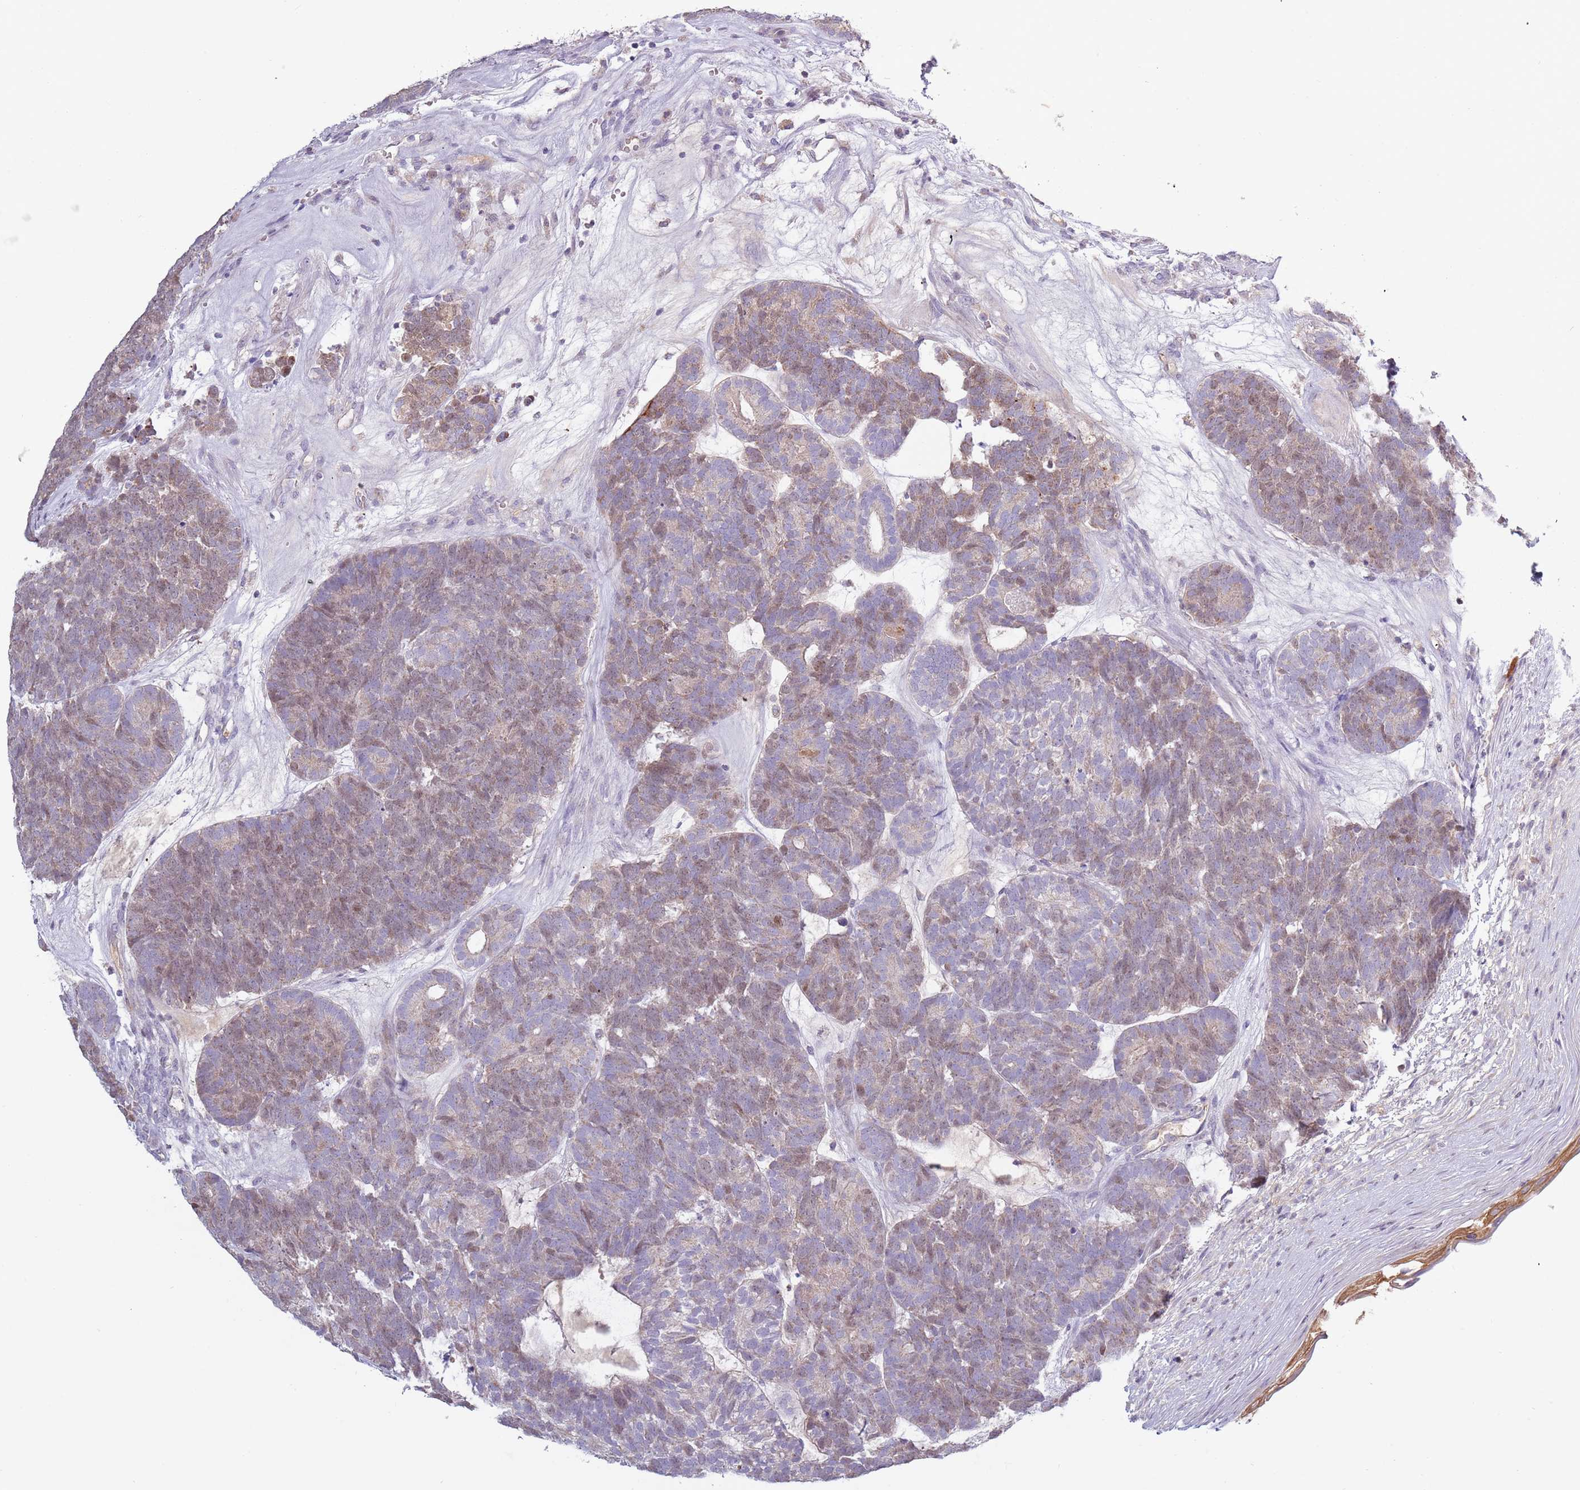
{"staining": {"intensity": "weak", "quantity": "25%-75%", "location": "nuclear"}, "tissue": "head and neck cancer", "cell_type": "Tumor cells", "image_type": "cancer", "snomed": [{"axis": "morphology", "description": "Adenocarcinoma, NOS"}, {"axis": "topography", "description": "Head-Neck"}], "caption": "A brown stain shows weak nuclear positivity of a protein in human head and neck cancer tumor cells.", "gene": "SYS1", "patient": {"sex": "female", "age": 81}}